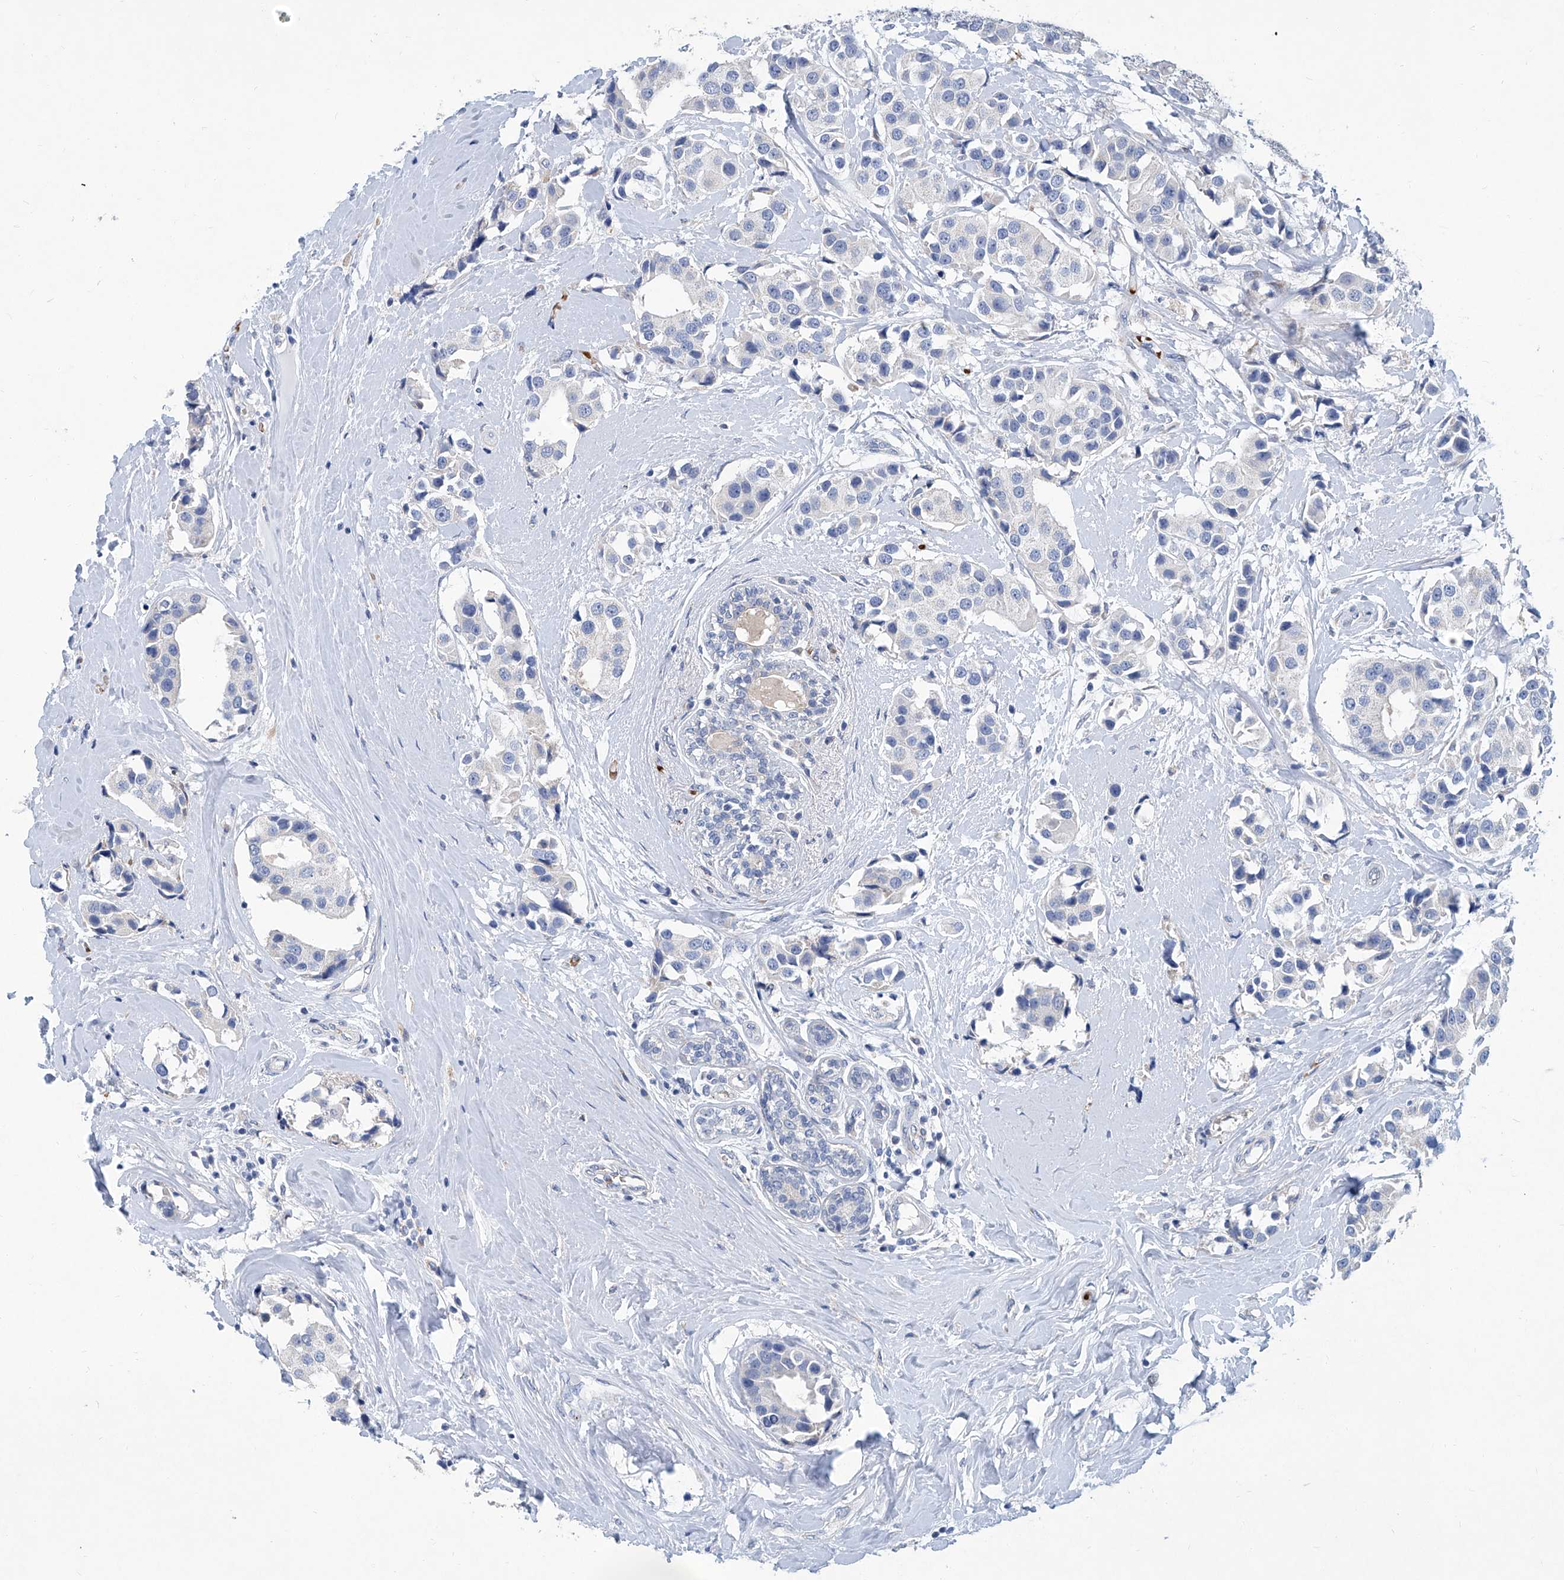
{"staining": {"intensity": "negative", "quantity": "none", "location": "none"}, "tissue": "breast cancer", "cell_type": "Tumor cells", "image_type": "cancer", "snomed": [{"axis": "morphology", "description": "Normal tissue, NOS"}, {"axis": "morphology", "description": "Duct carcinoma"}, {"axis": "topography", "description": "Breast"}], "caption": "The immunohistochemistry (IHC) photomicrograph has no significant expression in tumor cells of breast cancer tissue. Brightfield microscopy of immunohistochemistry stained with DAB (3,3'-diaminobenzidine) (brown) and hematoxylin (blue), captured at high magnification.", "gene": "FPR2", "patient": {"sex": "female", "age": 39}}